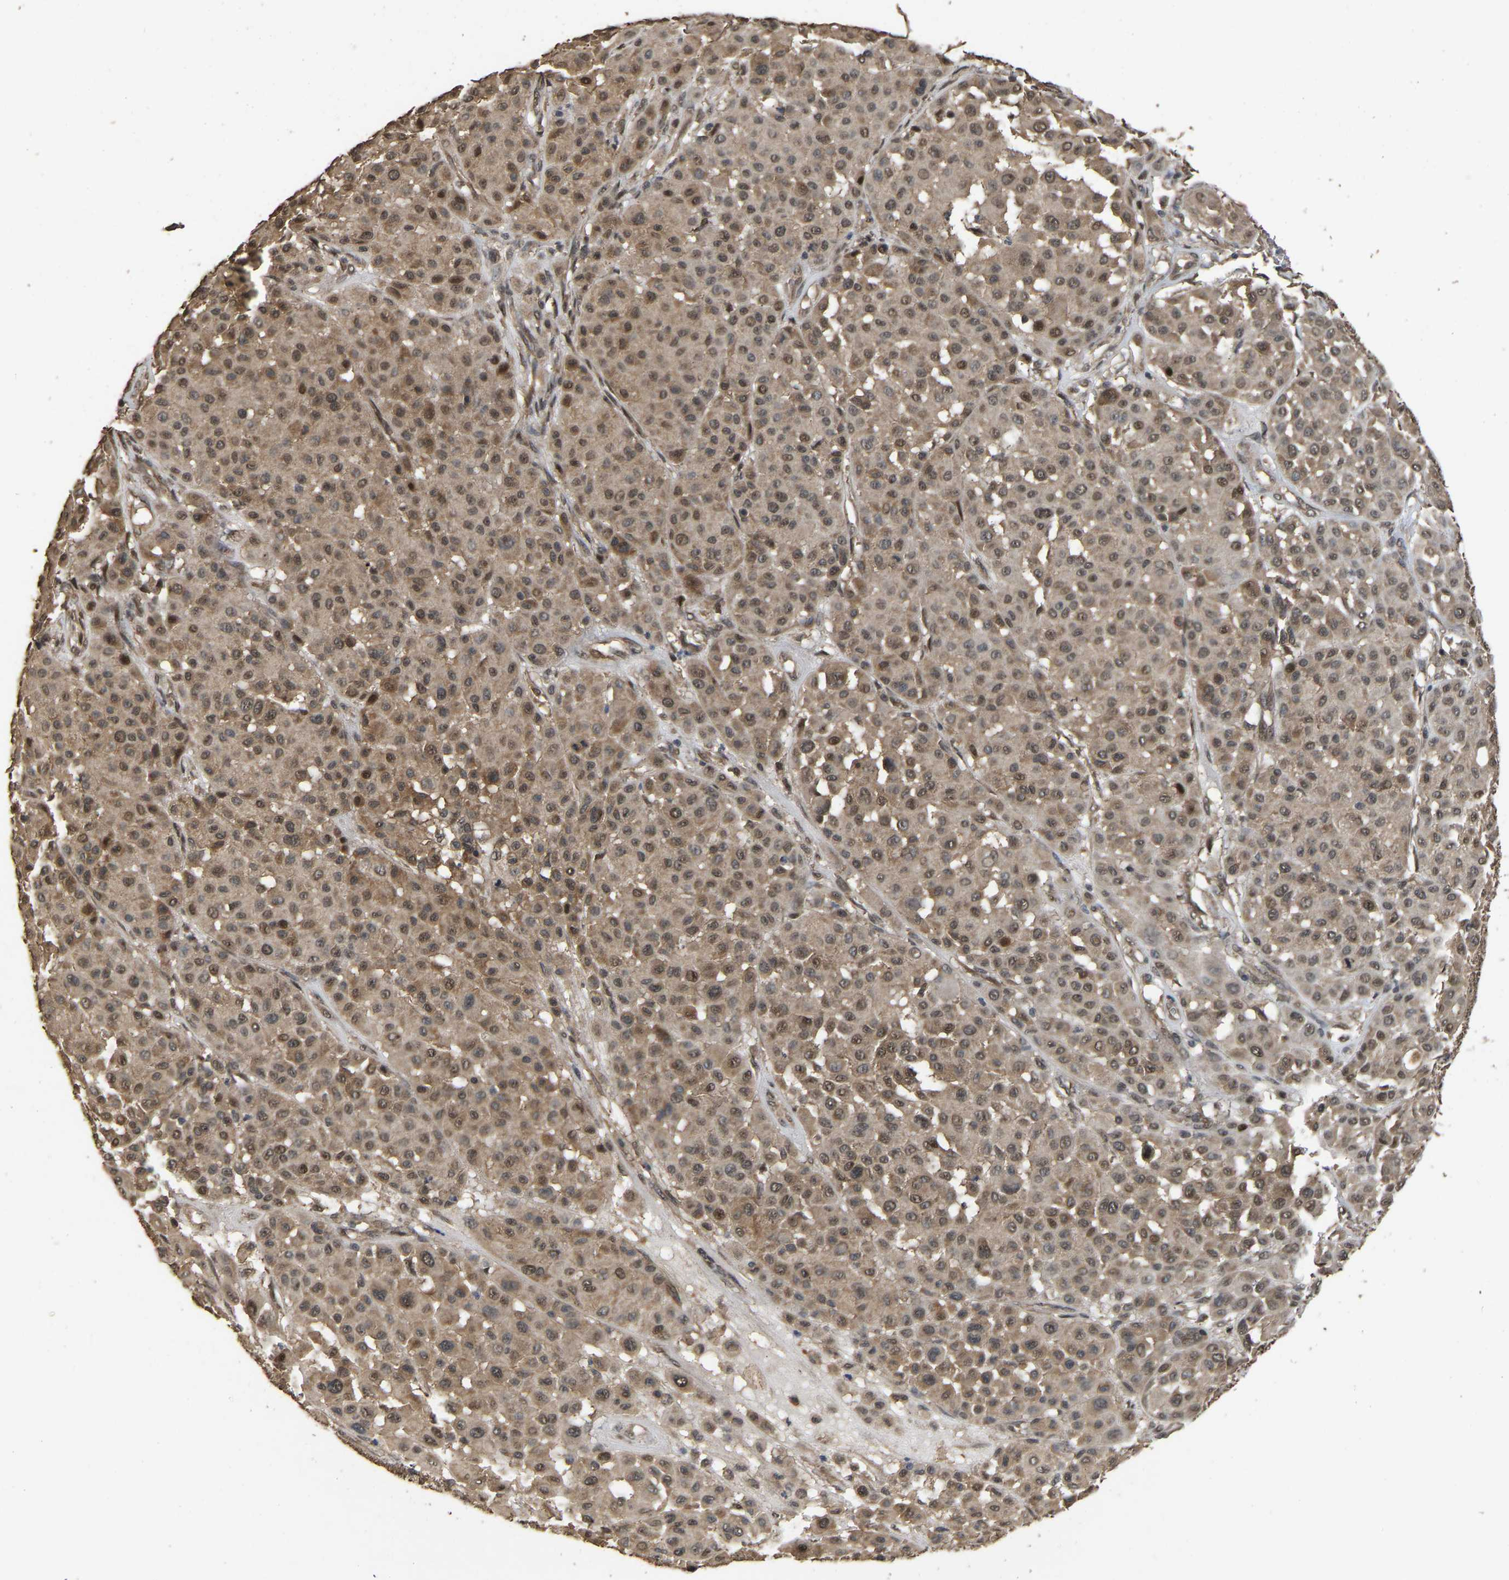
{"staining": {"intensity": "moderate", "quantity": ">75%", "location": "cytoplasmic/membranous,nuclear"}, "tissue": "melanoma", "cell_type": "Tumor cells", "image_type": "cancer", "snomed": [{"axis": "morphology", "description": "Malignant melanoma, Metastatic site"}, {"axis": "topography", "description": "Soft tissue"}], "caption": "A photomicrograph of human malignant melanoma (metastatic site) stained for a protein demonstrates moderate cytoplasmic/membranous and nuclear brown staining in tumor cells. Ihc stains the protein in brown and the nuclei are stained blue.", "gene": "ARHGAP23", "patient": {"sex": "male", "age": 41}}